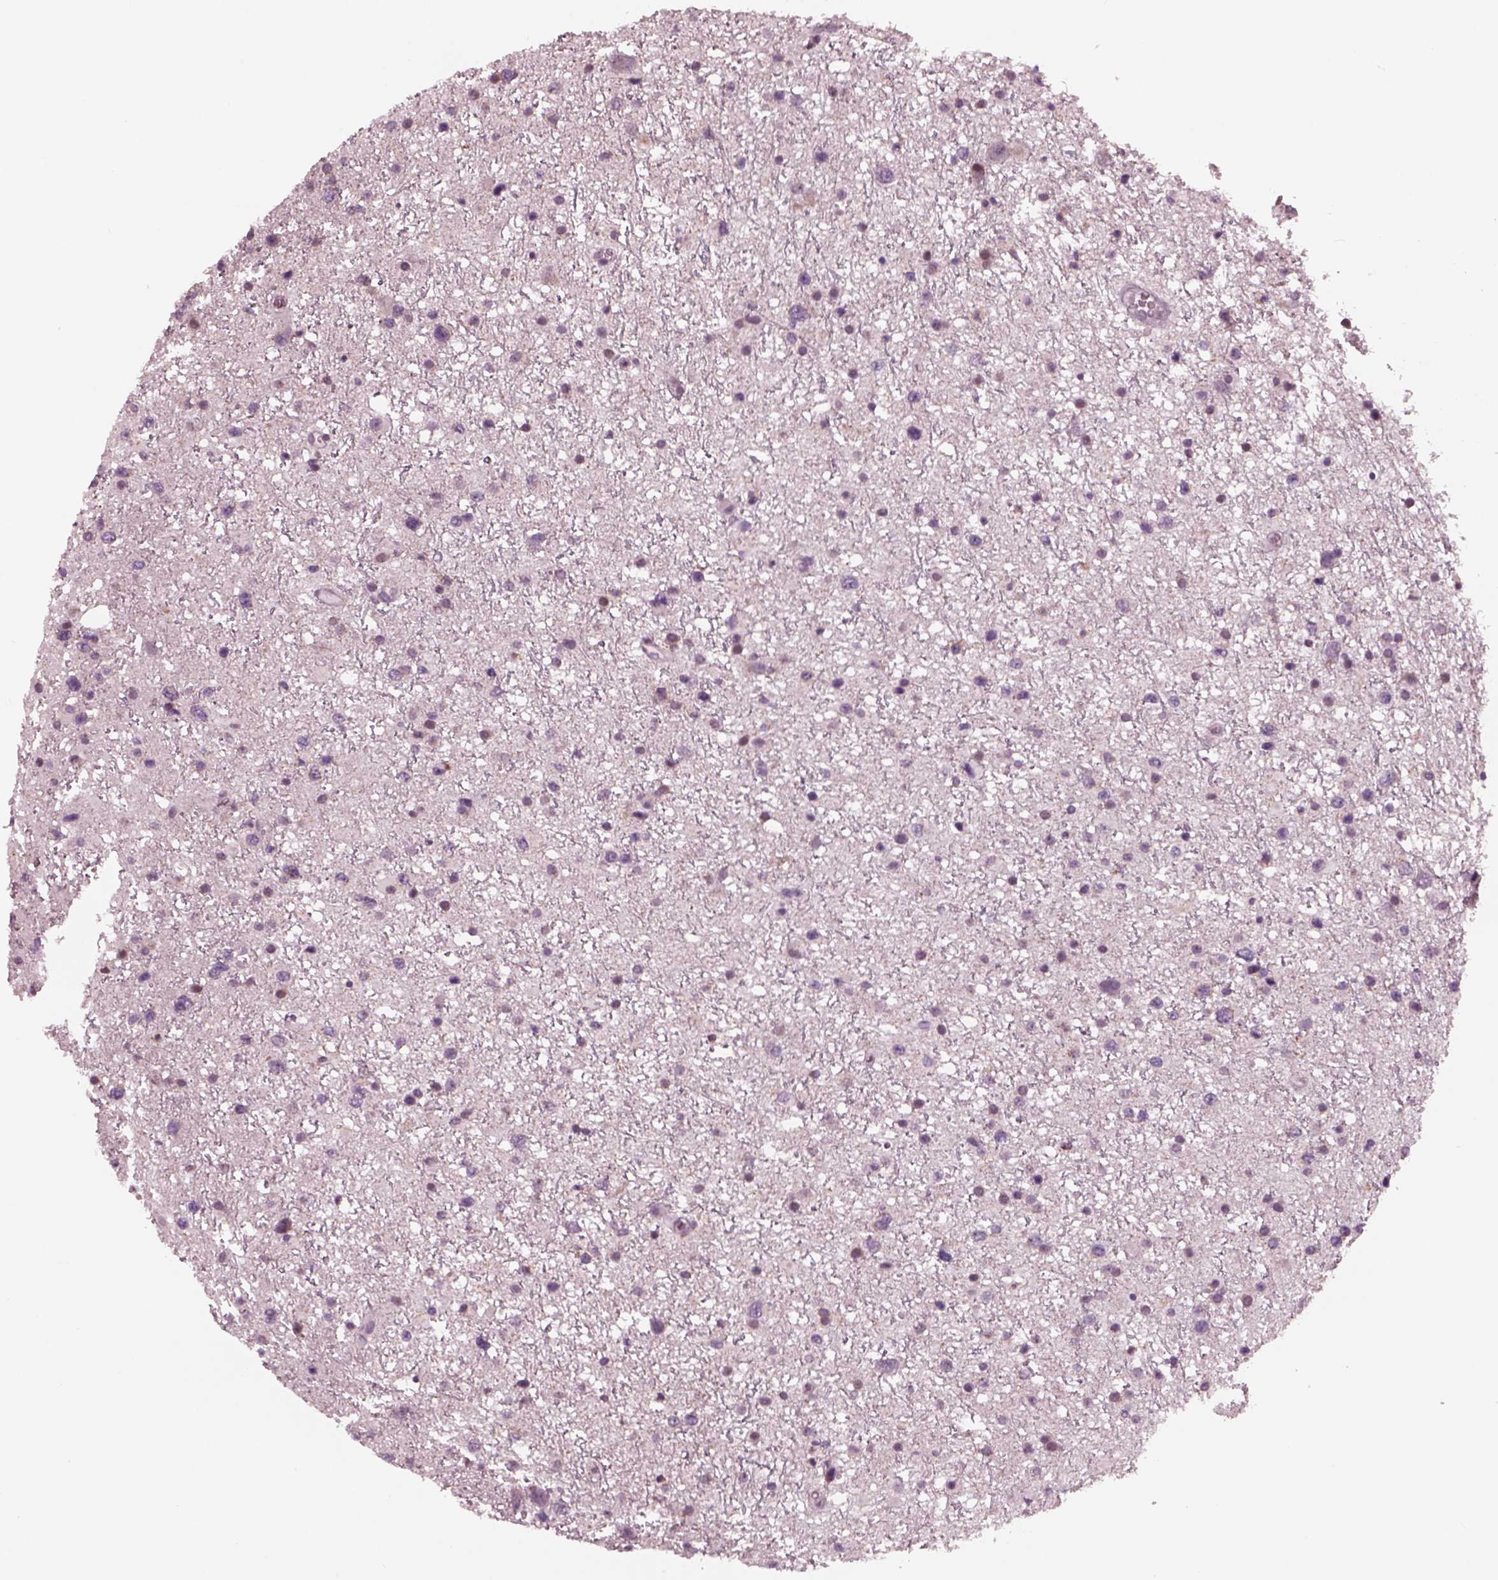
{"staining": {"intensity": "negative", "quantity": "none", "location": "none"}, "tissue": "glioma", "cell_type": "Tumor cells", "image_type": "cancer", "snomed": [{"axis": "morphology", "description": "Glioma, malignant, Low grade"}, {"axis": "topography", "description": "Brain"}], "caption": "IHC of human glioma demonstrates no expression in tumor cells.", "gene": "CELSR3", "patient": {"sex": "female", "age": 32}}